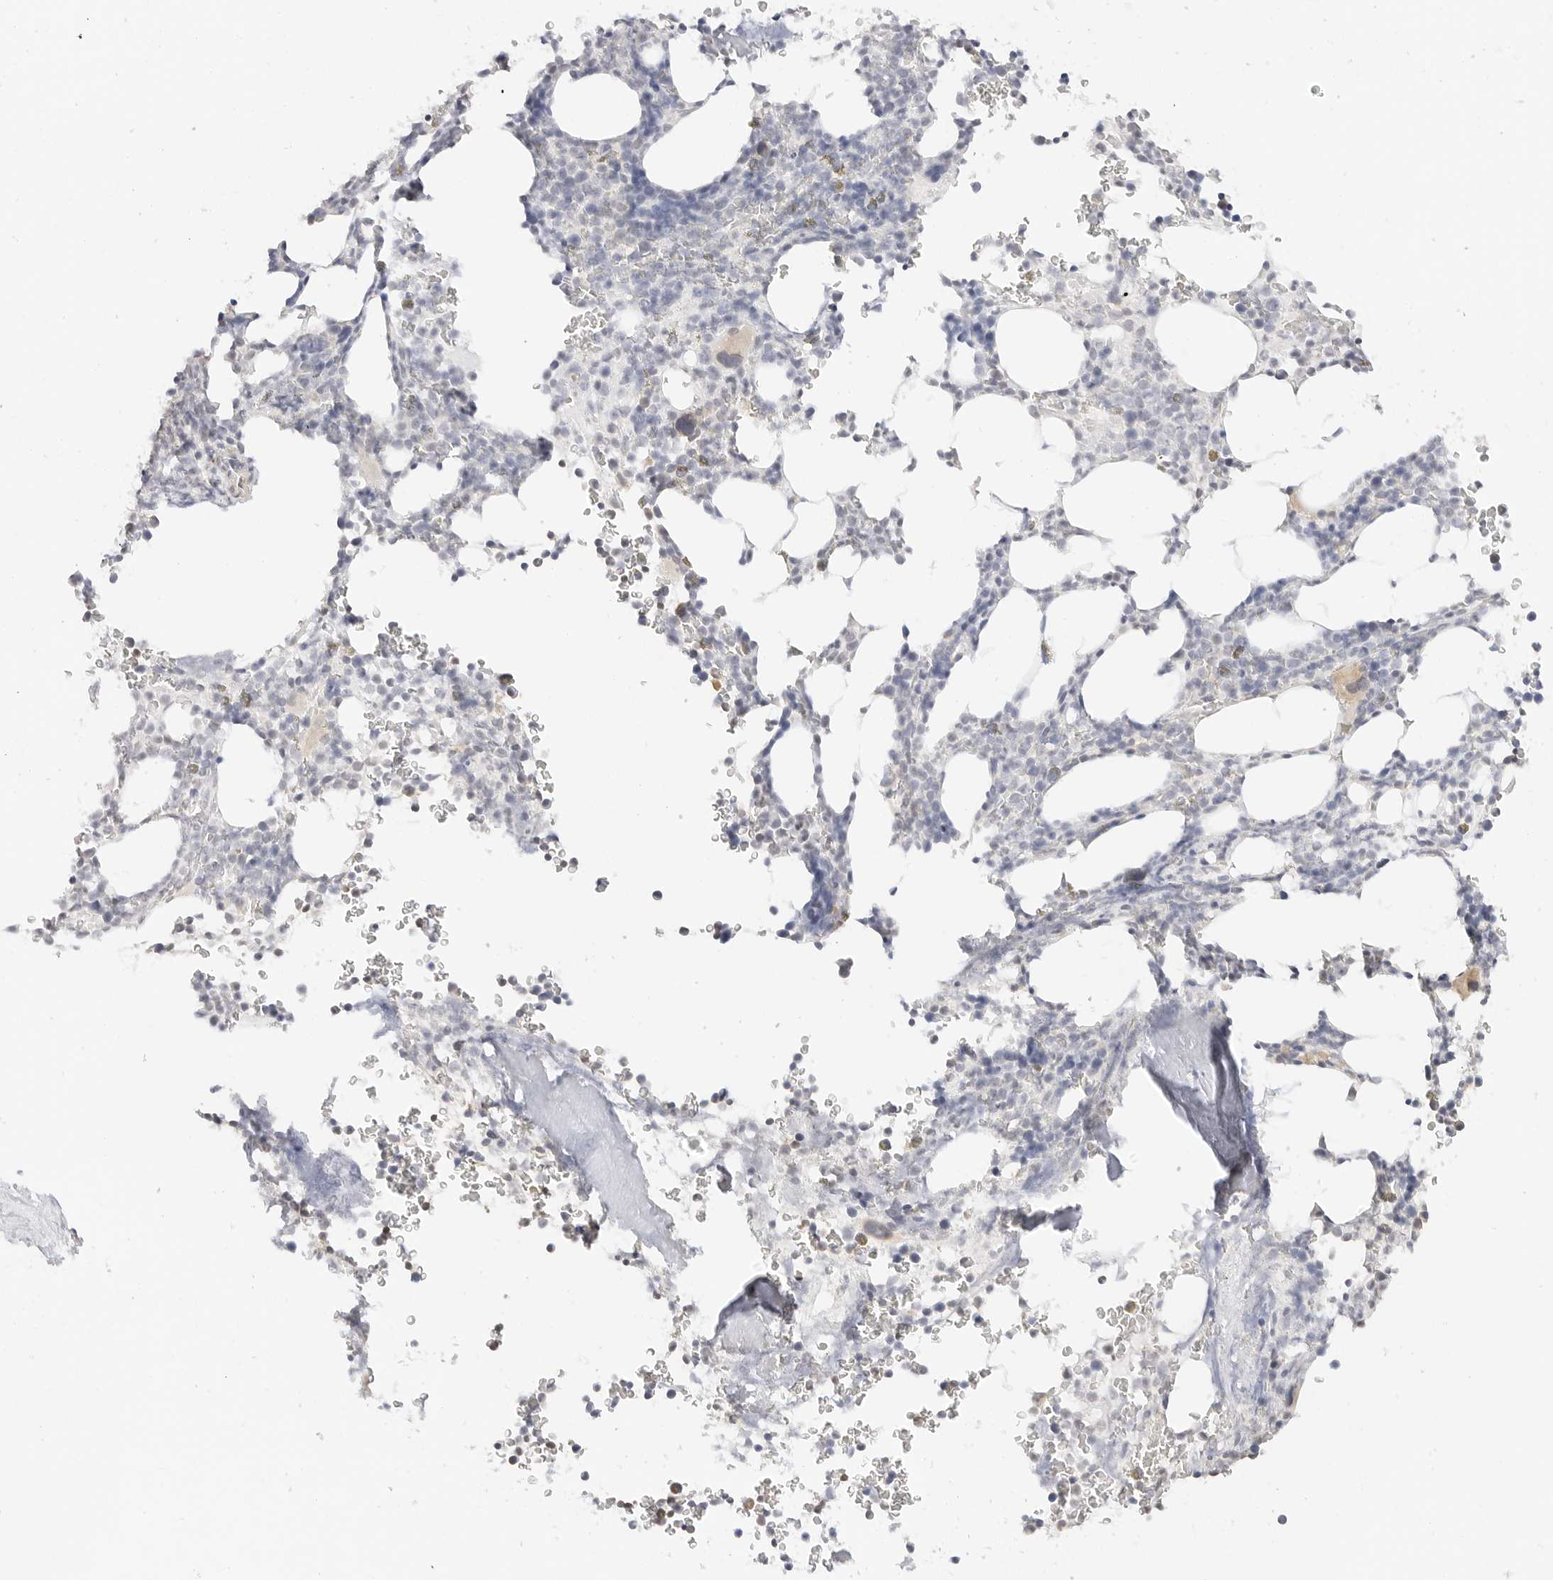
{"staining": {"intensity": "weak", "quantity": "<25%", "location": "cytoplasmic/membranous"}, "tissue": "bone marrow", "cell_type": "Hematopoietic cells", "image_type": "normal", "snomed": [{"axis": "morphology", "description": "Normal tissue, NOS"}, {"axis": "topography", "description": "Bone marrow"}], "caption": "IHC micrograph of normal bone marrow: human bone marrow stained with DAB (3,3'-diaminobenzidine) reveals no significant protein staining in hematopoietic cells.", "gene": "PCDH19", "patient": {"sex": "male", "age": 58}}